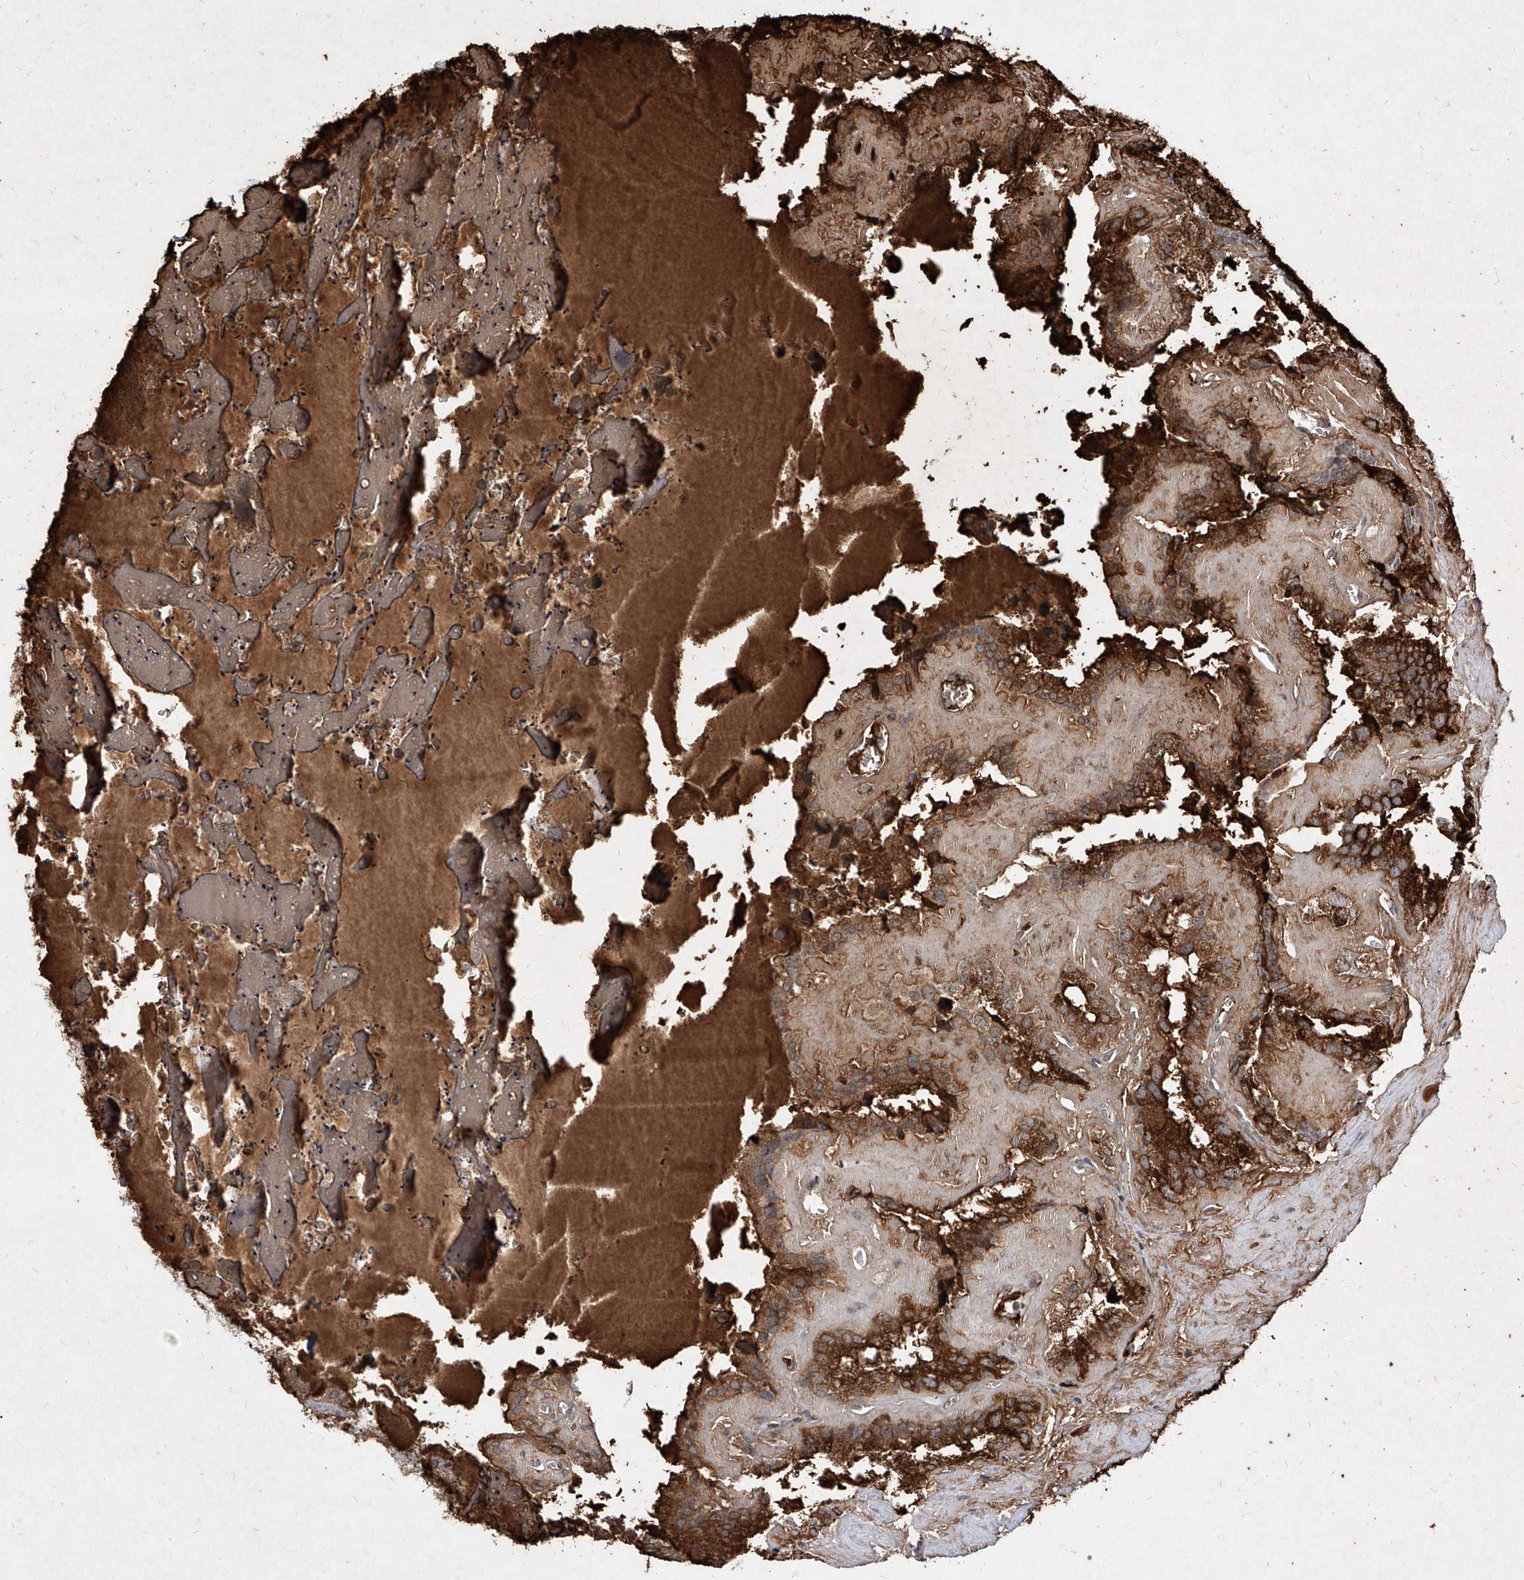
{"staining": {"intensity": "strong", "quantity": "25%-75%", "location": "cytoplasmic/membranous"}, "tissue": "seminal vesicle", "cell_type": "Glandular cells", "image_type": "normal", "snomed": [{"axis": "morphology", "description": "Normal tissue, NOS"}, {"axis": "topography", "description": "Prostate"}, {"axis": "topography", "description": "Seminal veicle"}], "caption": "Immunohistochemical staining of unremarkable seminal vesicle reveals high levels of strong cytoplasmic/membranous expression in approximately 25%-75% of glandular cells. Immunohistochemistry (ihc) stains the protein of interest in brown and the nuclei are stained blue.", "gene": "C4A", "patient": {"sex": "male", "age": 59}}